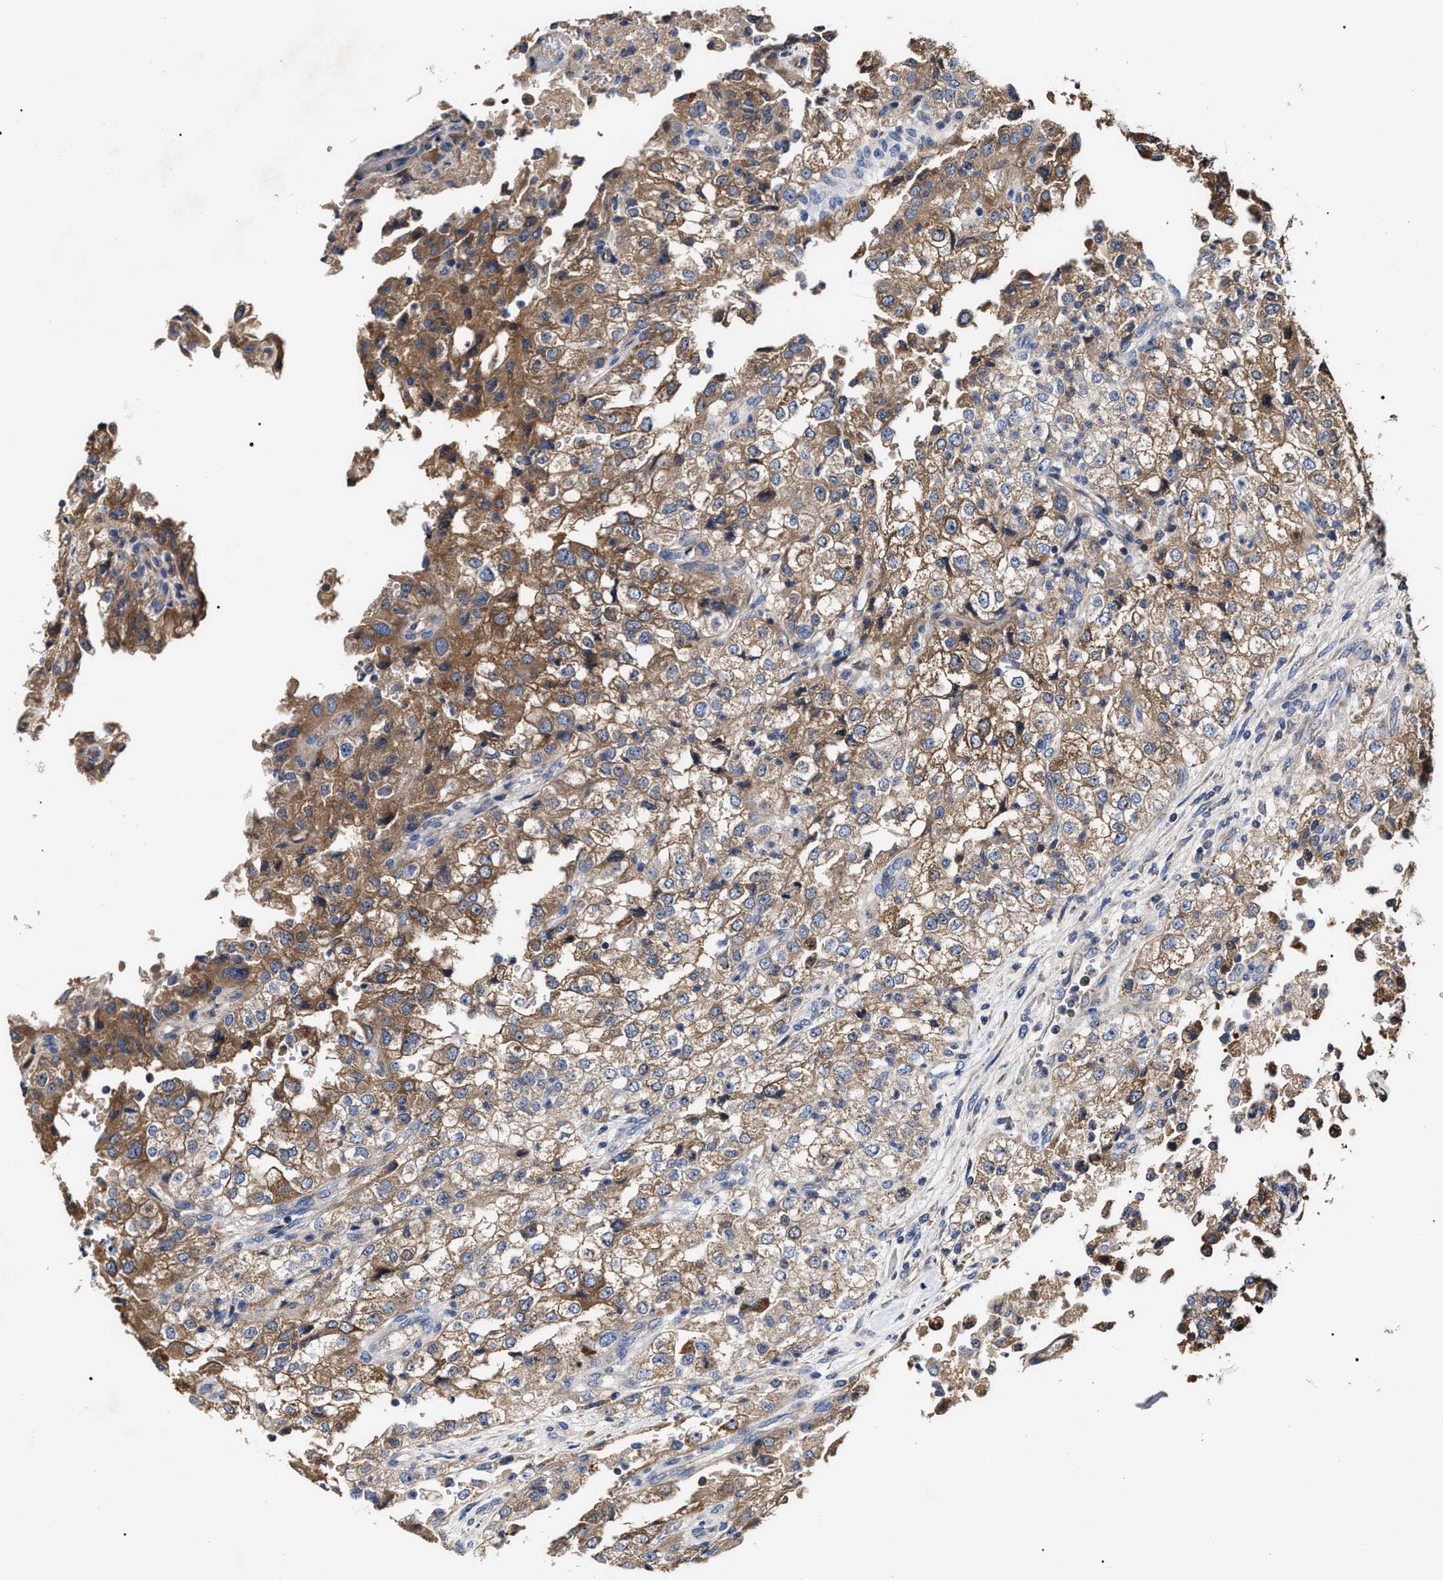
{"staining": {"intensity": "moderate", "quantity": ">75%", "location": "cytoplasmic/membranous"}, "tissue": "renal cancer", "cell_type": "Tumor cells", "image_type": "cancer", "snomed": [{"axis": "morphology", "description": "Adenocarcinoma, NOS"}, {"axis": "topography", "description": "Kidney"}], "caption": "Renal cancer (adenocarcinoma) stained with a brown dye reveals moderate cytoplasmic/membranous positive expression in approximately >75% of tumor cells.", "gene": "MACC1", "patient": {"sex": "female", "age": 54}}